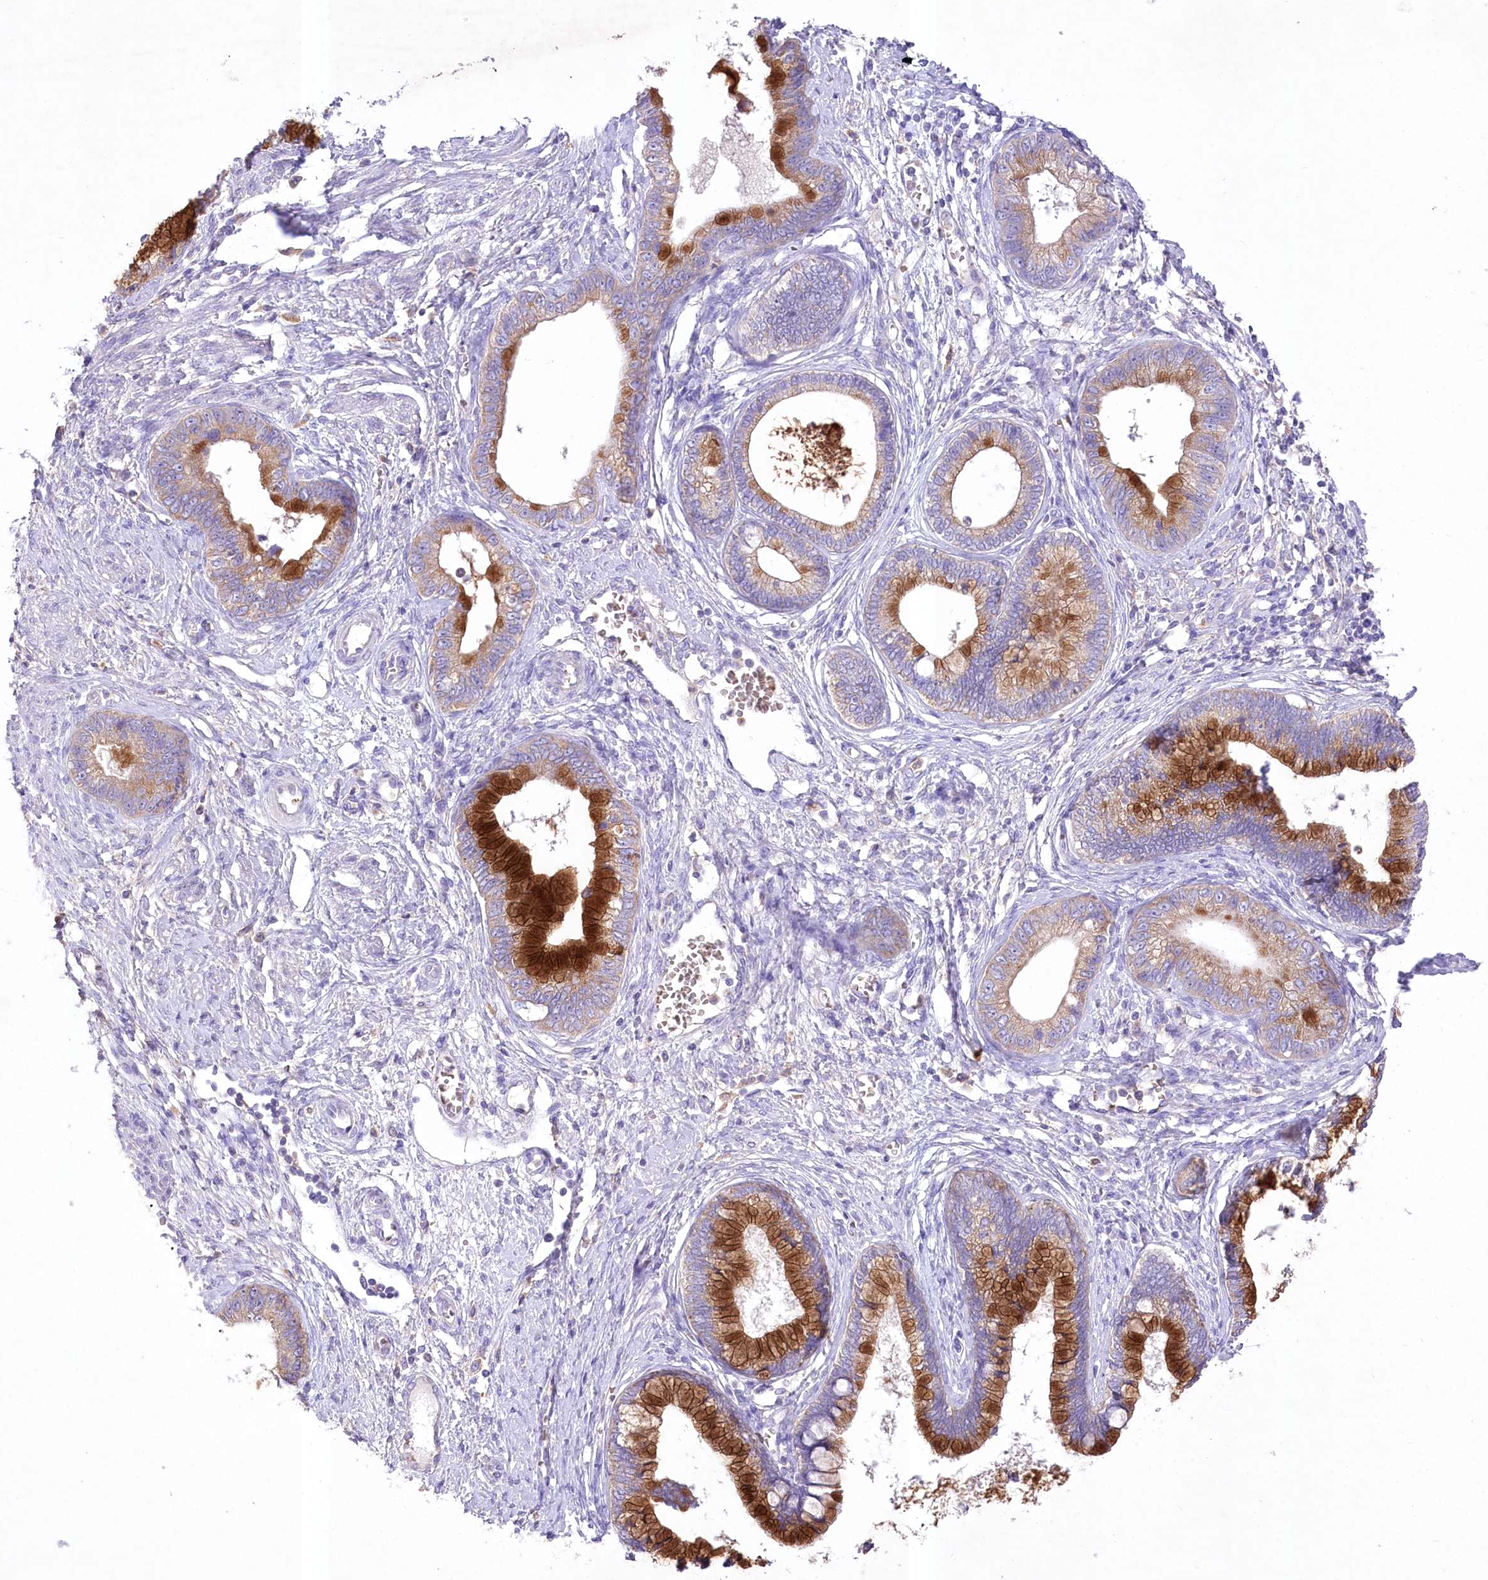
{"staining": {"intensity": "strong", "quantity": "25%-75%", "location": "cytoplasmic/membranous"}, "tissue": "cervical cancer", "cell_type": "Tumor cells", "image_type": "cancer", "snomed": [{"axis": "morphology", "description": "Adenocarcinoma, NOS"}, {"axis": "topography", "description": "Cervix"}], "caption": "A brown stain shows strong cytoplasmic/membranous staining of a protein in cervical cancer tumor cells.", "gene": "PRSS53", "patient": {"sex": "female", "age": 44}}